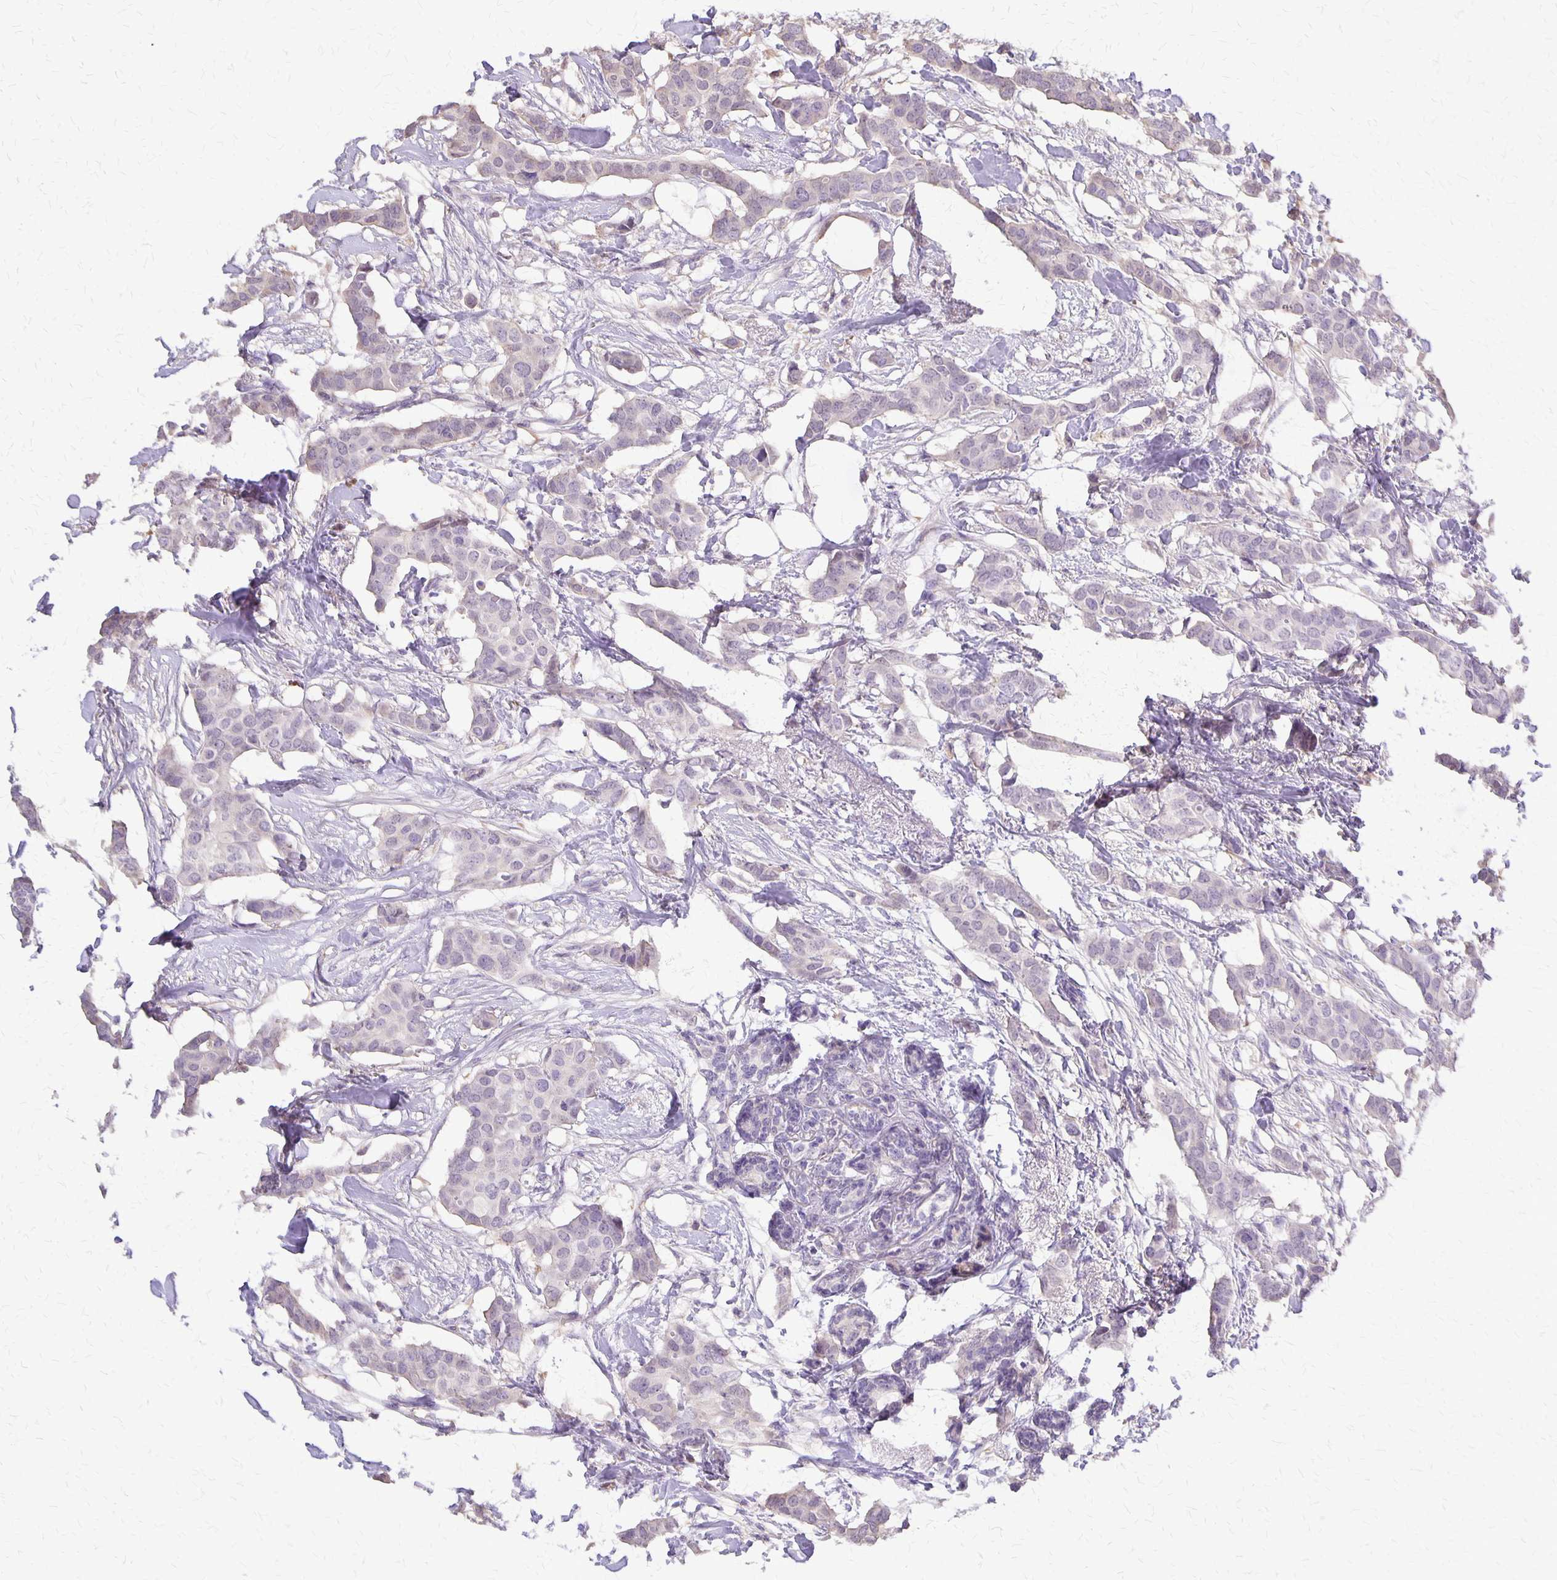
{"staining": {"intensity": "weak", "quantity": "<25%", "location": "cytoplasmic/membranous"}, "tissue": "breast cancer", "cell_type": "Tumor cells", "image_type": "cancer", "snomed": [{"axis": "morphology", "description": "Duct carcinoma"}, {"axis": "topography", "description": "Breast"}], "caption": "Breast cancer (intraductal carcinoma) stained for a protein using immunohistochemistry (IHC) demonstrates no positivity tumor cells.", "gene": "SI", "patient": {"sex": "female", "age": 62}}